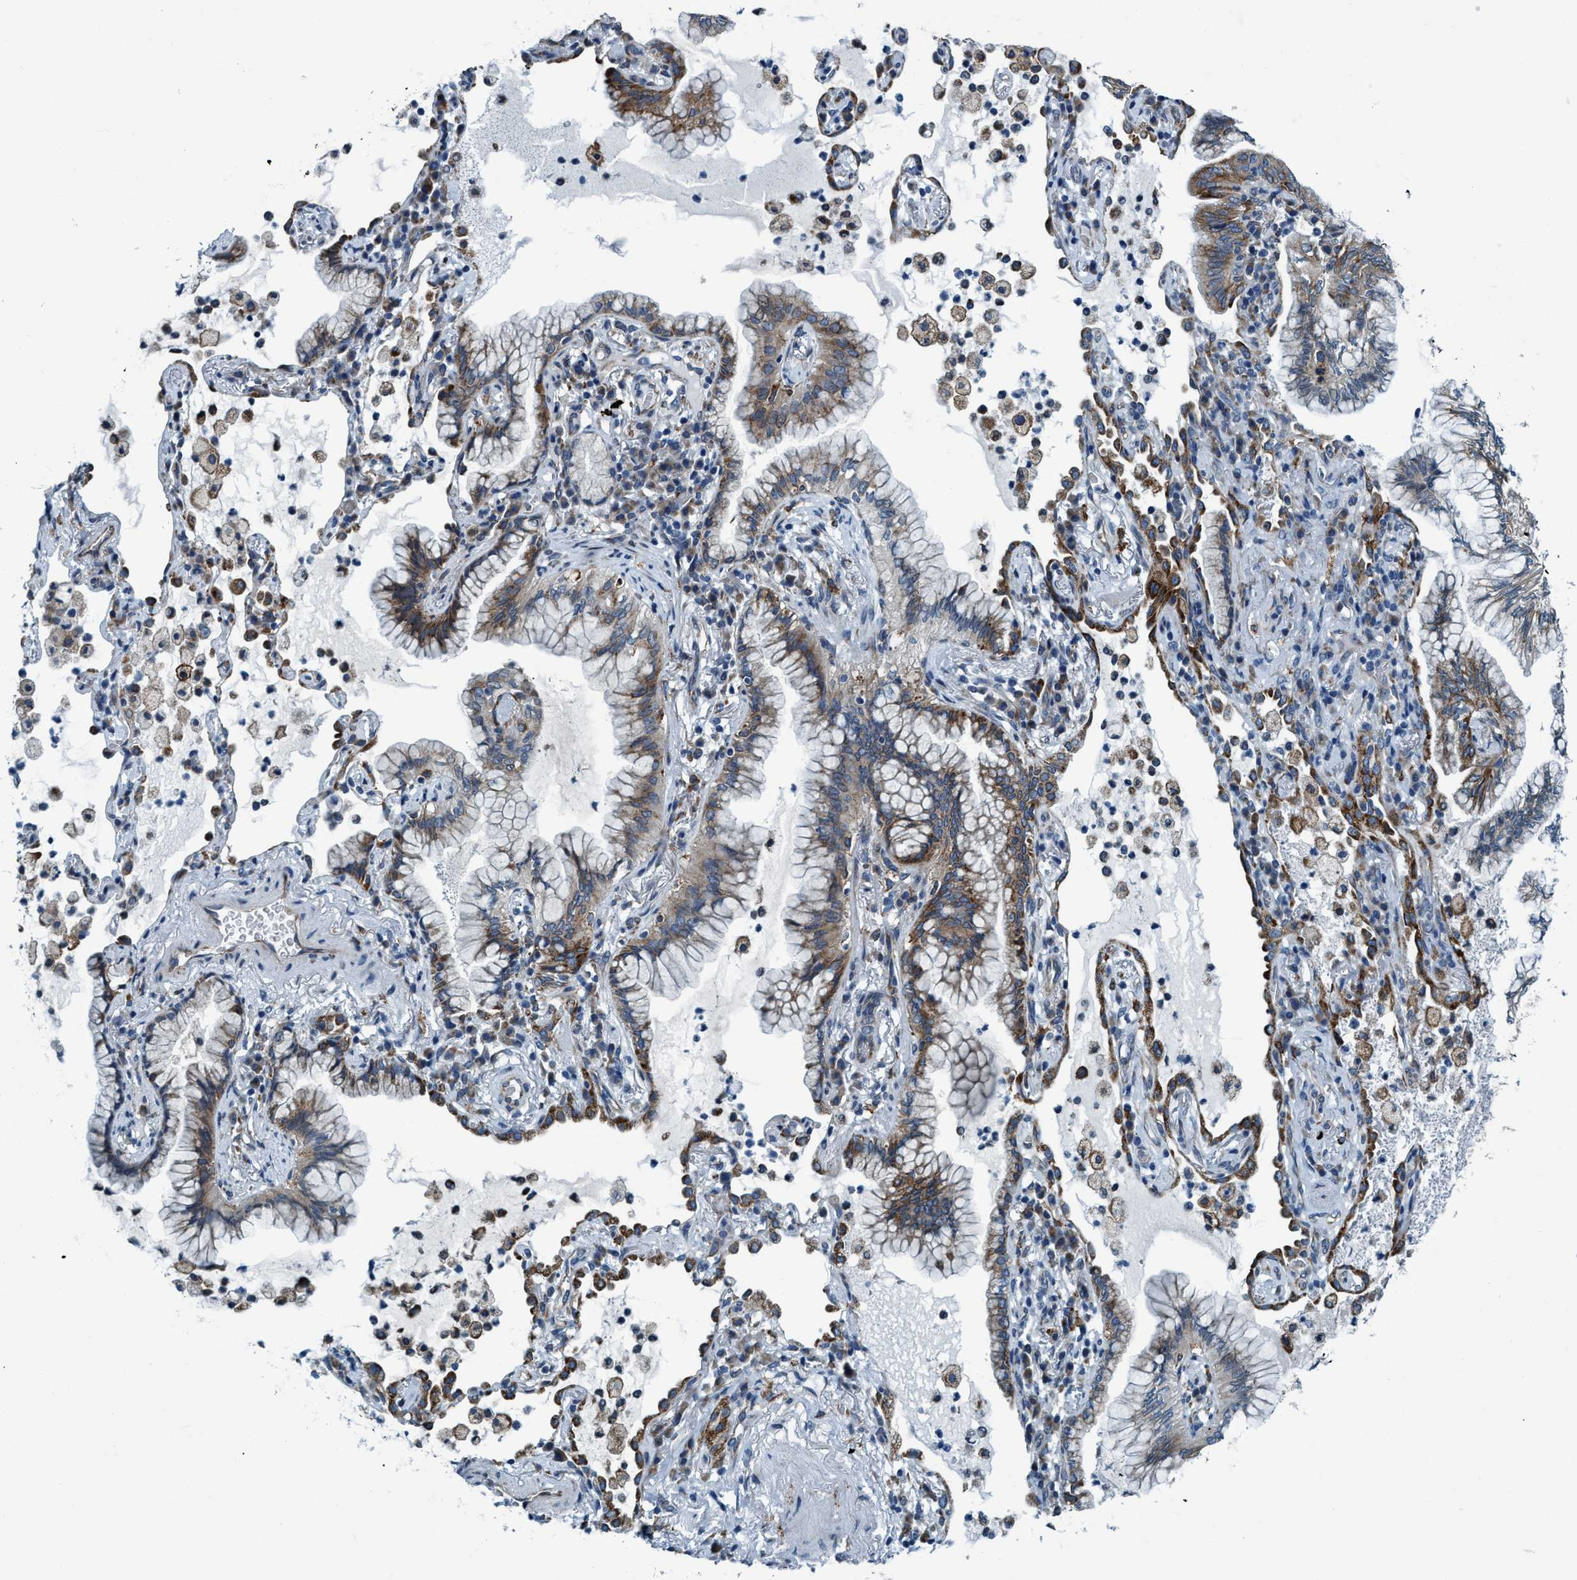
{"staining": {"intensity": "moderate", "quantity": "25%-75%", "location": "cytoplasmic/membranous"}, "tissue": "lung cancer", "cell_type": "Tumor cells", "image_type": "cancer", "snomed": [{"axis": "morphology", "description": "Adenocarcinoma, NOS"}, {"axis": "topography", "description": "Lung"}], "caption": "Immunohistochemical staining of human lung cancer demonstrates medium levels of moderate cytoplasmic/membranous protein staining in approximately 25%-75% of tumor cells.", "gene": "ARMC9", "patient": {"sex": "female", "age": 70}}